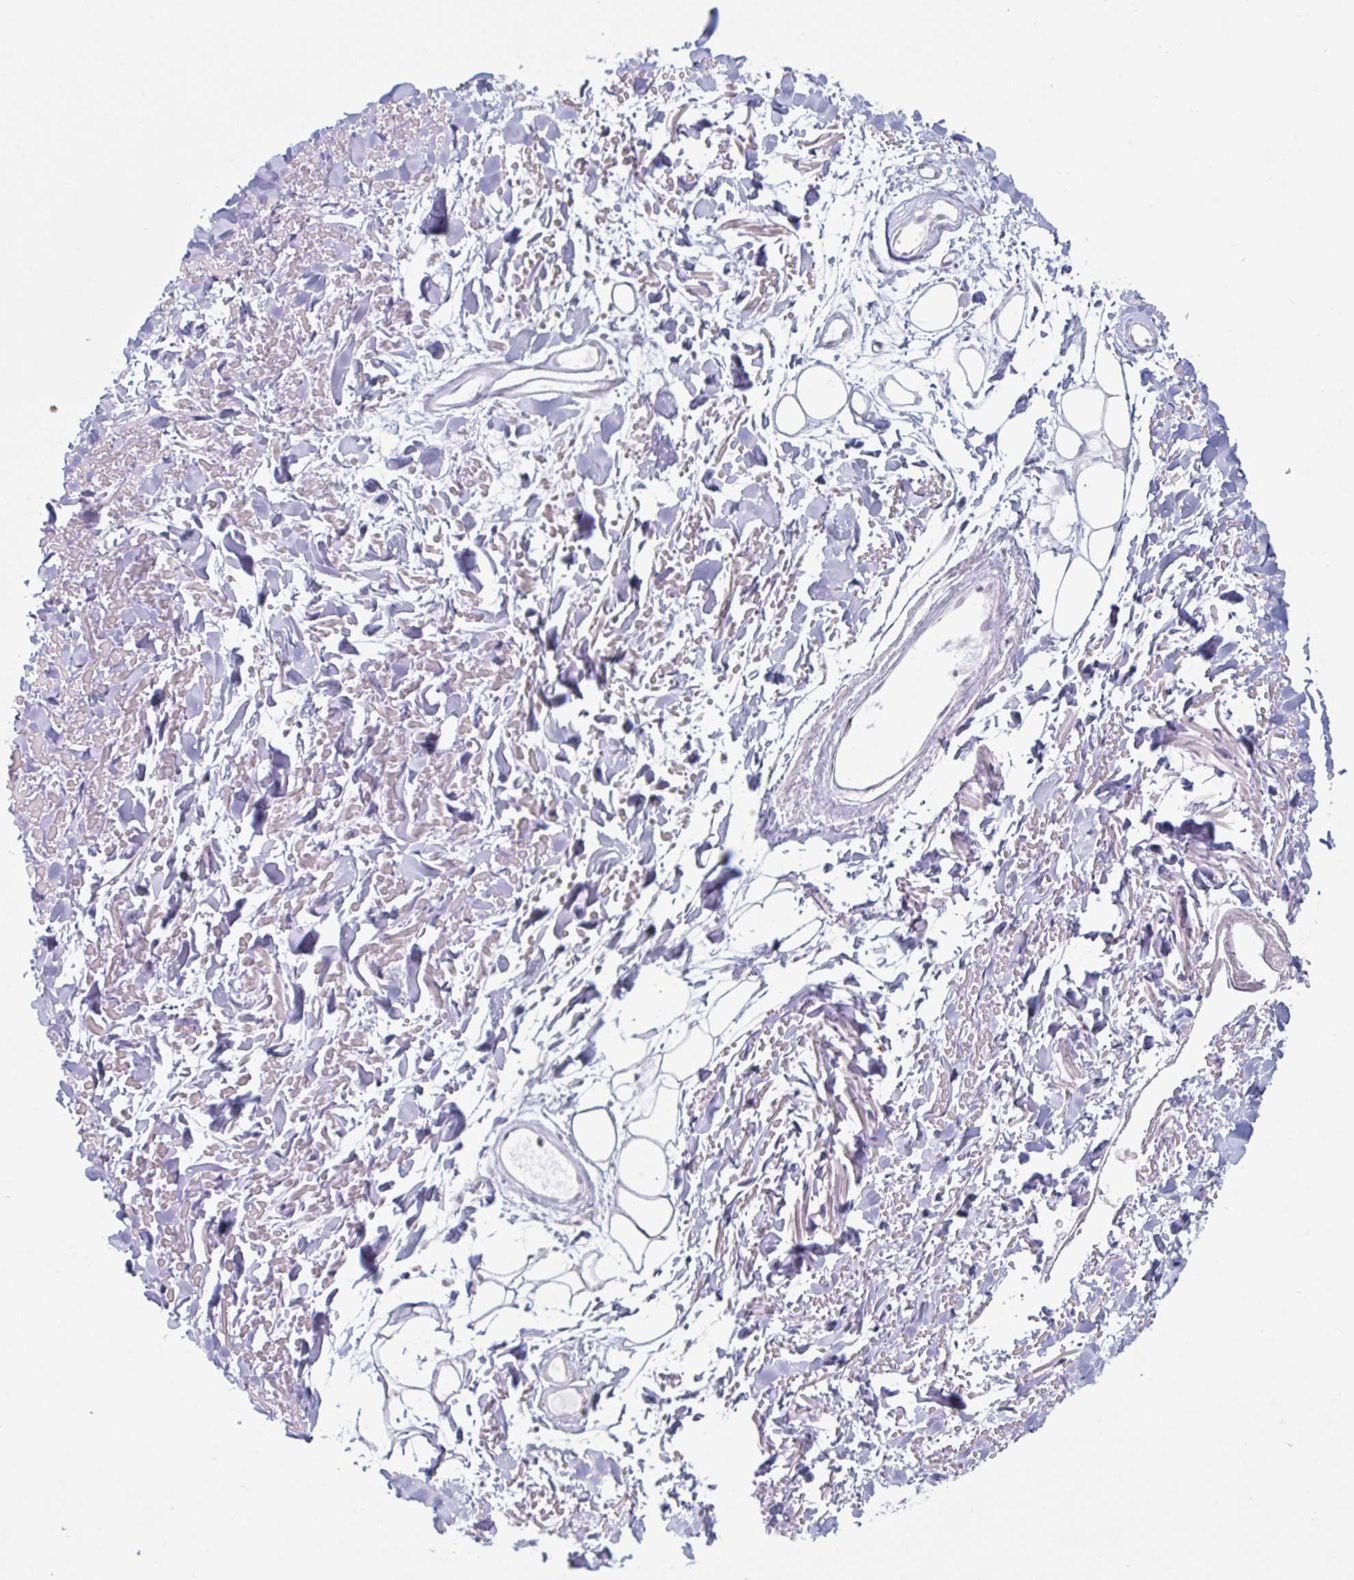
{"staining": {"intensity": "negative", "quantity": "none", "location": "none"}, "tissue": "adipose tissue", "cell_type": "Adipocytes", "image_type": "normal", "snomed": [{"axis": "morphology", "description": "Normal tissue, NOS"}, {"axis": "topography", "description": "Cartilage tissue"}], "caption": "Adipocytes are negative for brown protein staining in normal adipose tissue. The staining was performed using DAB (3,3'-diaminobenzidine) to visualize the protein expression in brown, while the nuclei were stained in blue with hematoxylin (Magnification: 20x).", "gene": "RIT1", "patient": {"sex": "male", "age": 57}}